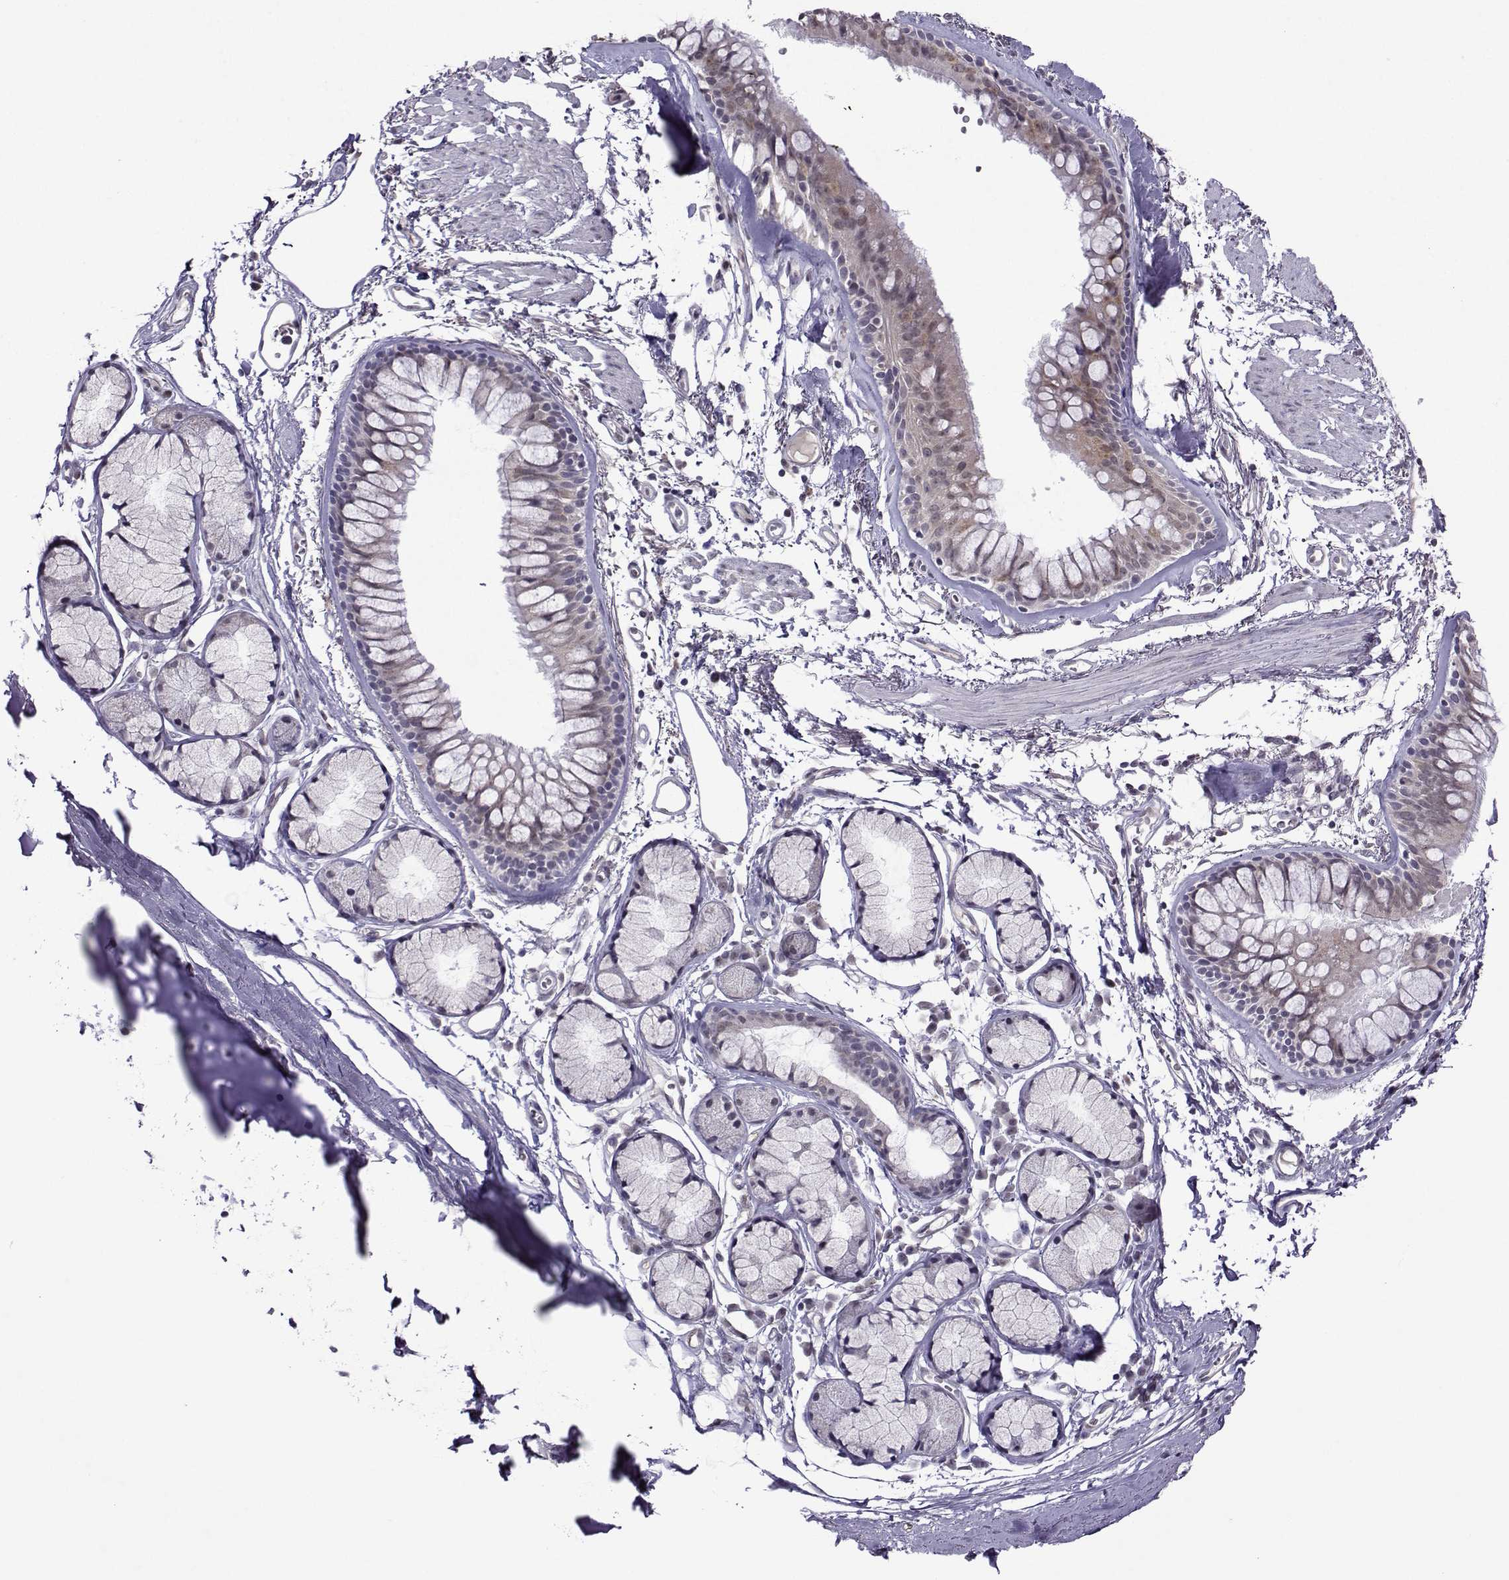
{"staining": {"intensity": "moderate", "quantity": "25%-75%", "location": "cytoplasmic/membranous"}, "tissue": "bronchus", "cell_type": "Respiratory epithelial cells", "image_type": "normal", "snomed": [{"axis": "morphology", "description": "Normal tissue, NOS"}, {"axis": "morphology", "description": "Squamous cell carcinoma, NOS"}, {"axis": "topography", "description": "Cartilage tissue"}, {"axis": "topography", "description": "Bronchus"}], "caption": "Immunohistochemical staining of normal bronchus exhibits medium levels of moderate cytoplasmic/membranous staining in about 25%-75% of respiratory epithelial cells.", "gene": "DDX20", "patient": {"sex": "male", "age": 72}}